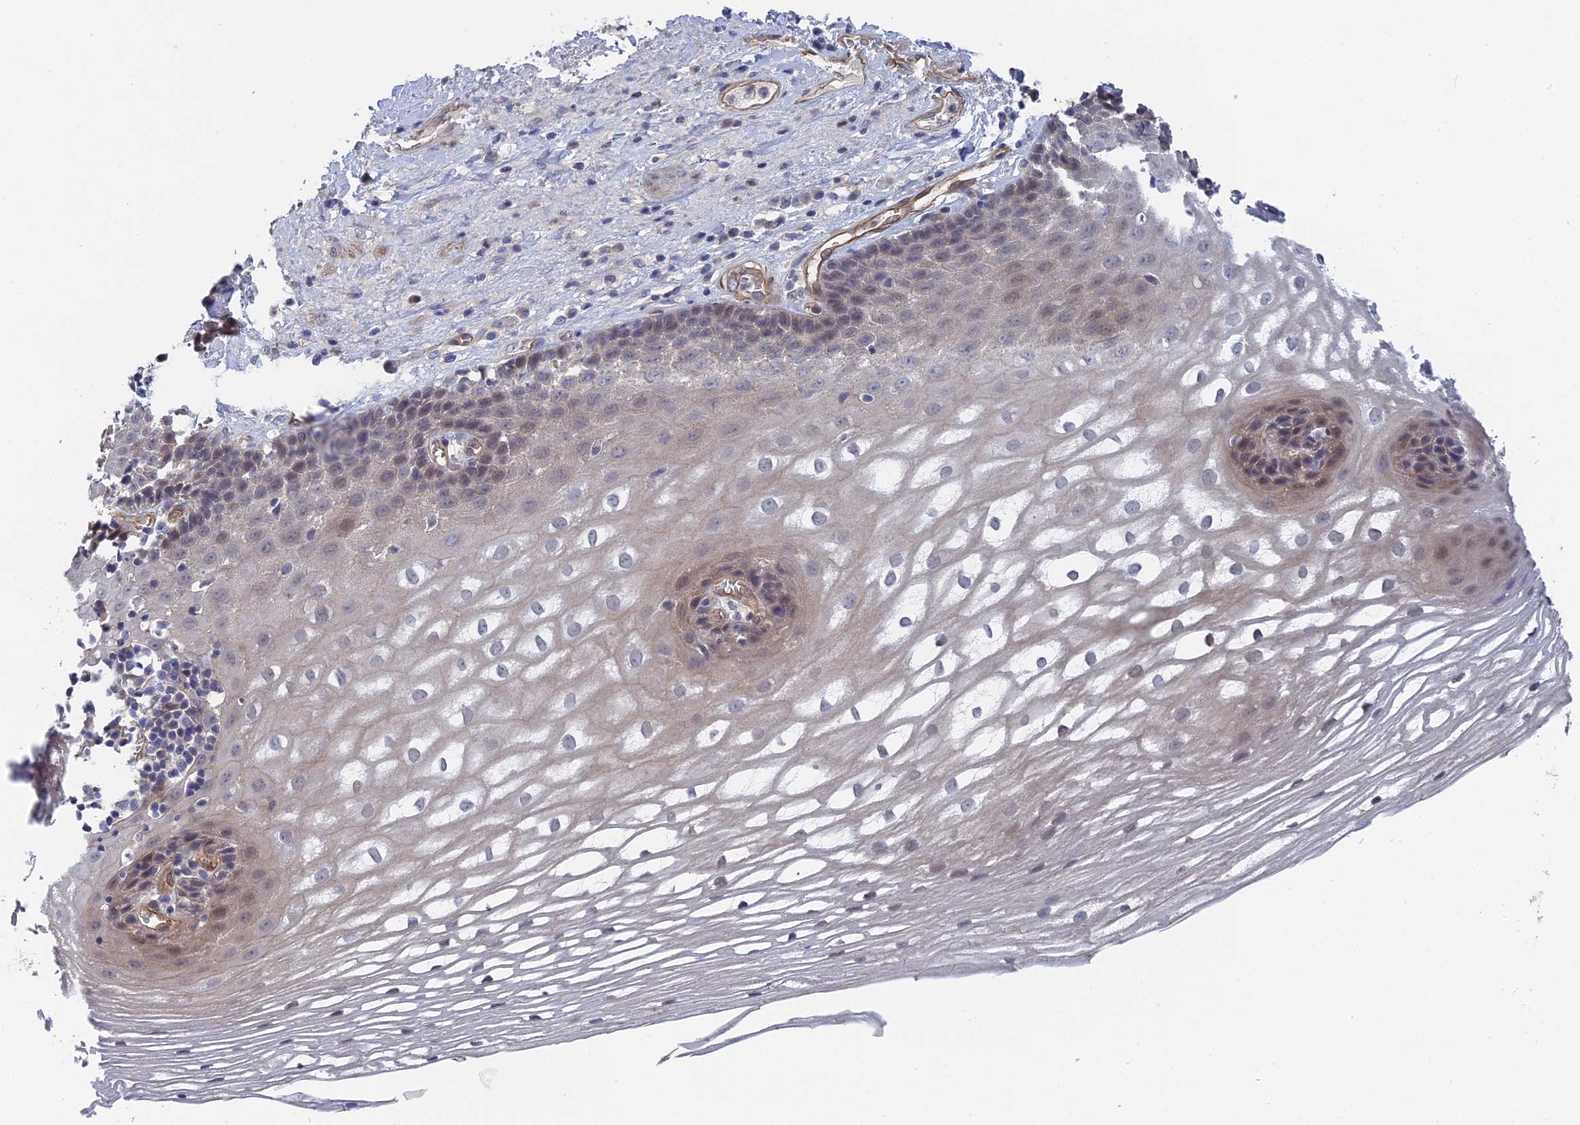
{"staining": {"intensity": "weak", "quantity": "<25%", "location": "cytoplasmic/membranous"}, "tissue": "esophagus", "cell_type": "Squamous epithelial cells", "image_type": "normal", "snomed": [{"axis": "morphology", "description": "Normal tissue, NOS"}, {"axis": "topography", "description": "Esophagus"}], "caption": "IHC of unremarkable esophagus exhibits no staining in squamous epithelial cells. Brightfield microscopy of IHC stained with DAB (3,3'-diaminobenzidine) (brown) and hematoxylin (blue), captured at high magnification.", "gene": "MTHFSD", "patient": {"sex": "male", "age": 62}}